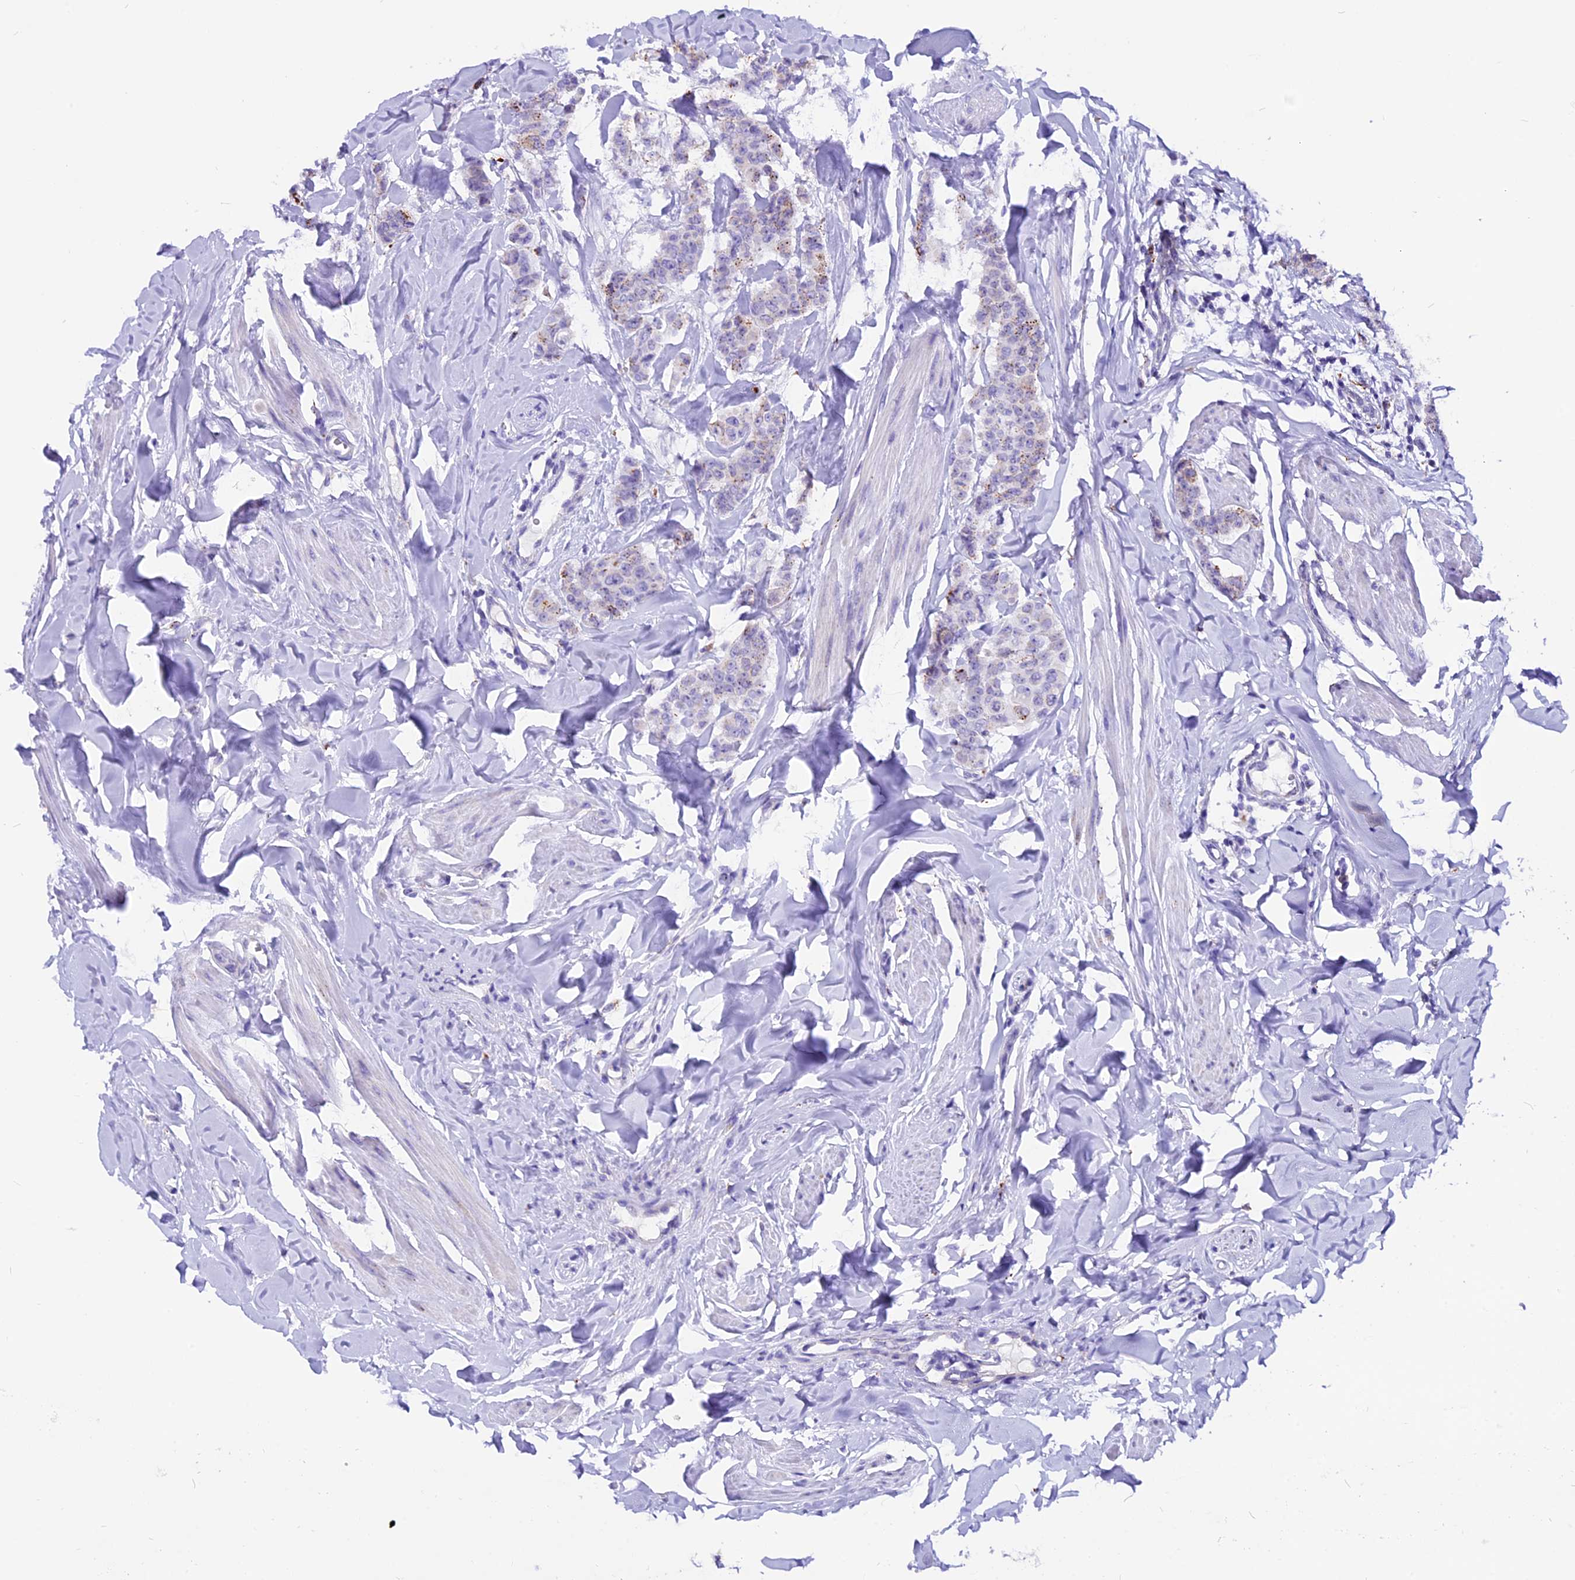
{"staining": {"intensity": "weak", "quantity": "<25%", "location": "cytoplasmic/membranous"}, "tissue": "breast cancer", "cell_type": "Tumor cells", "image_type": "cancer", "snomed": [{"axis": "morphology", "description": "Duct carcinoma"}, {"axis": "topography", "description": "Breast"}], "caption": "The micrograph shows no staining of tumor cells in breast cancer (infiltrating ductal carcinoma).", "gene": "THRSP", "patient": {"sex": "female", "age": 40}}